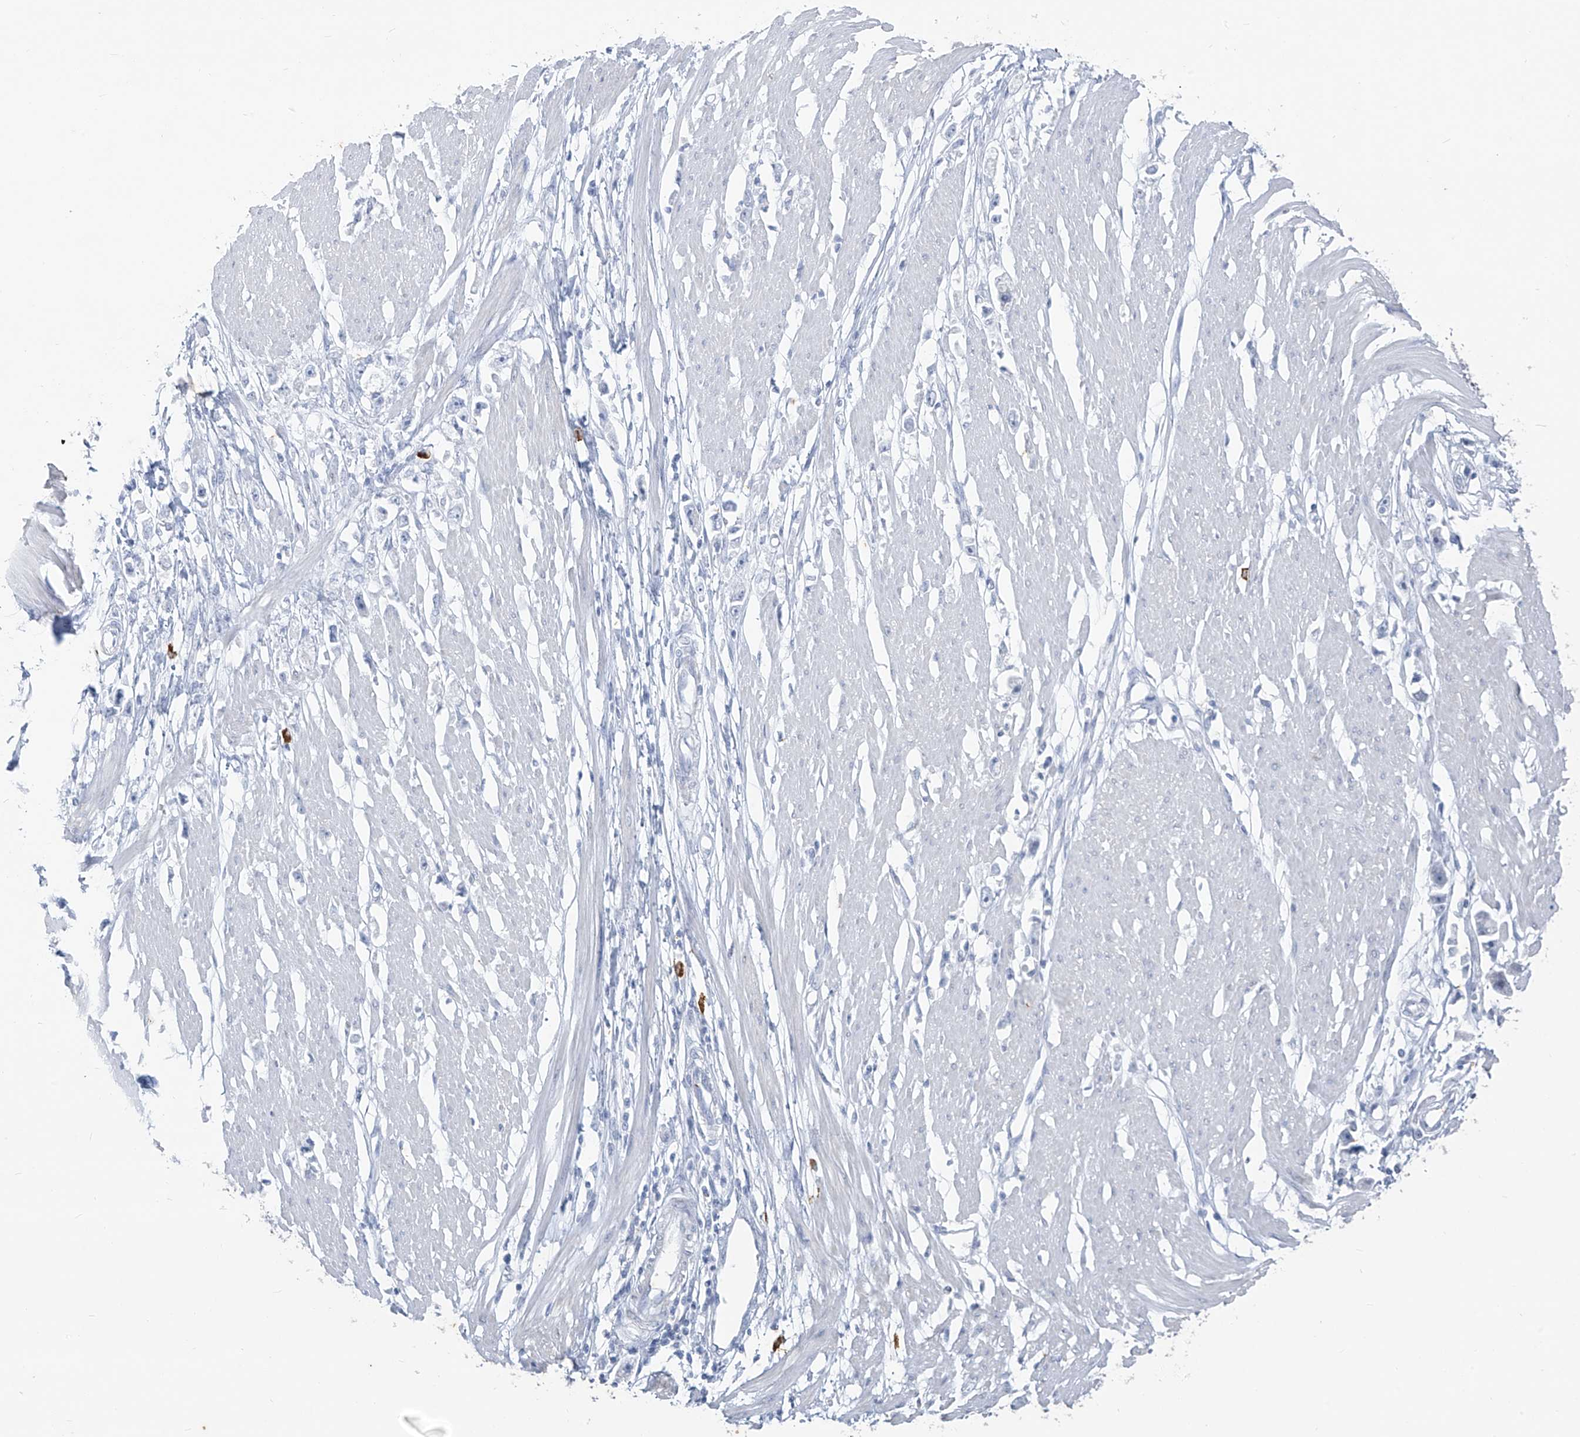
{"staining": {"intensity": "negative", "quantity": "none", "location": "none"}, "tissue": "stomach cancer", "cell_type": "Tumor cells", "image_type": "cancer", "snomed": [{"axis": "morphology", "description": "Adenocarcinoma, NOS"}, {"axis": "topography", "description": "Stomach"}], "caption": "An immunohistochemistry micrograph of adenocarcinoma (stomach) is shown. There is no staining in tumor cells of adenocarcinoma (stomach).", "gene": "CX3CR1", "patient": {"sex": "female", "age": 59}}